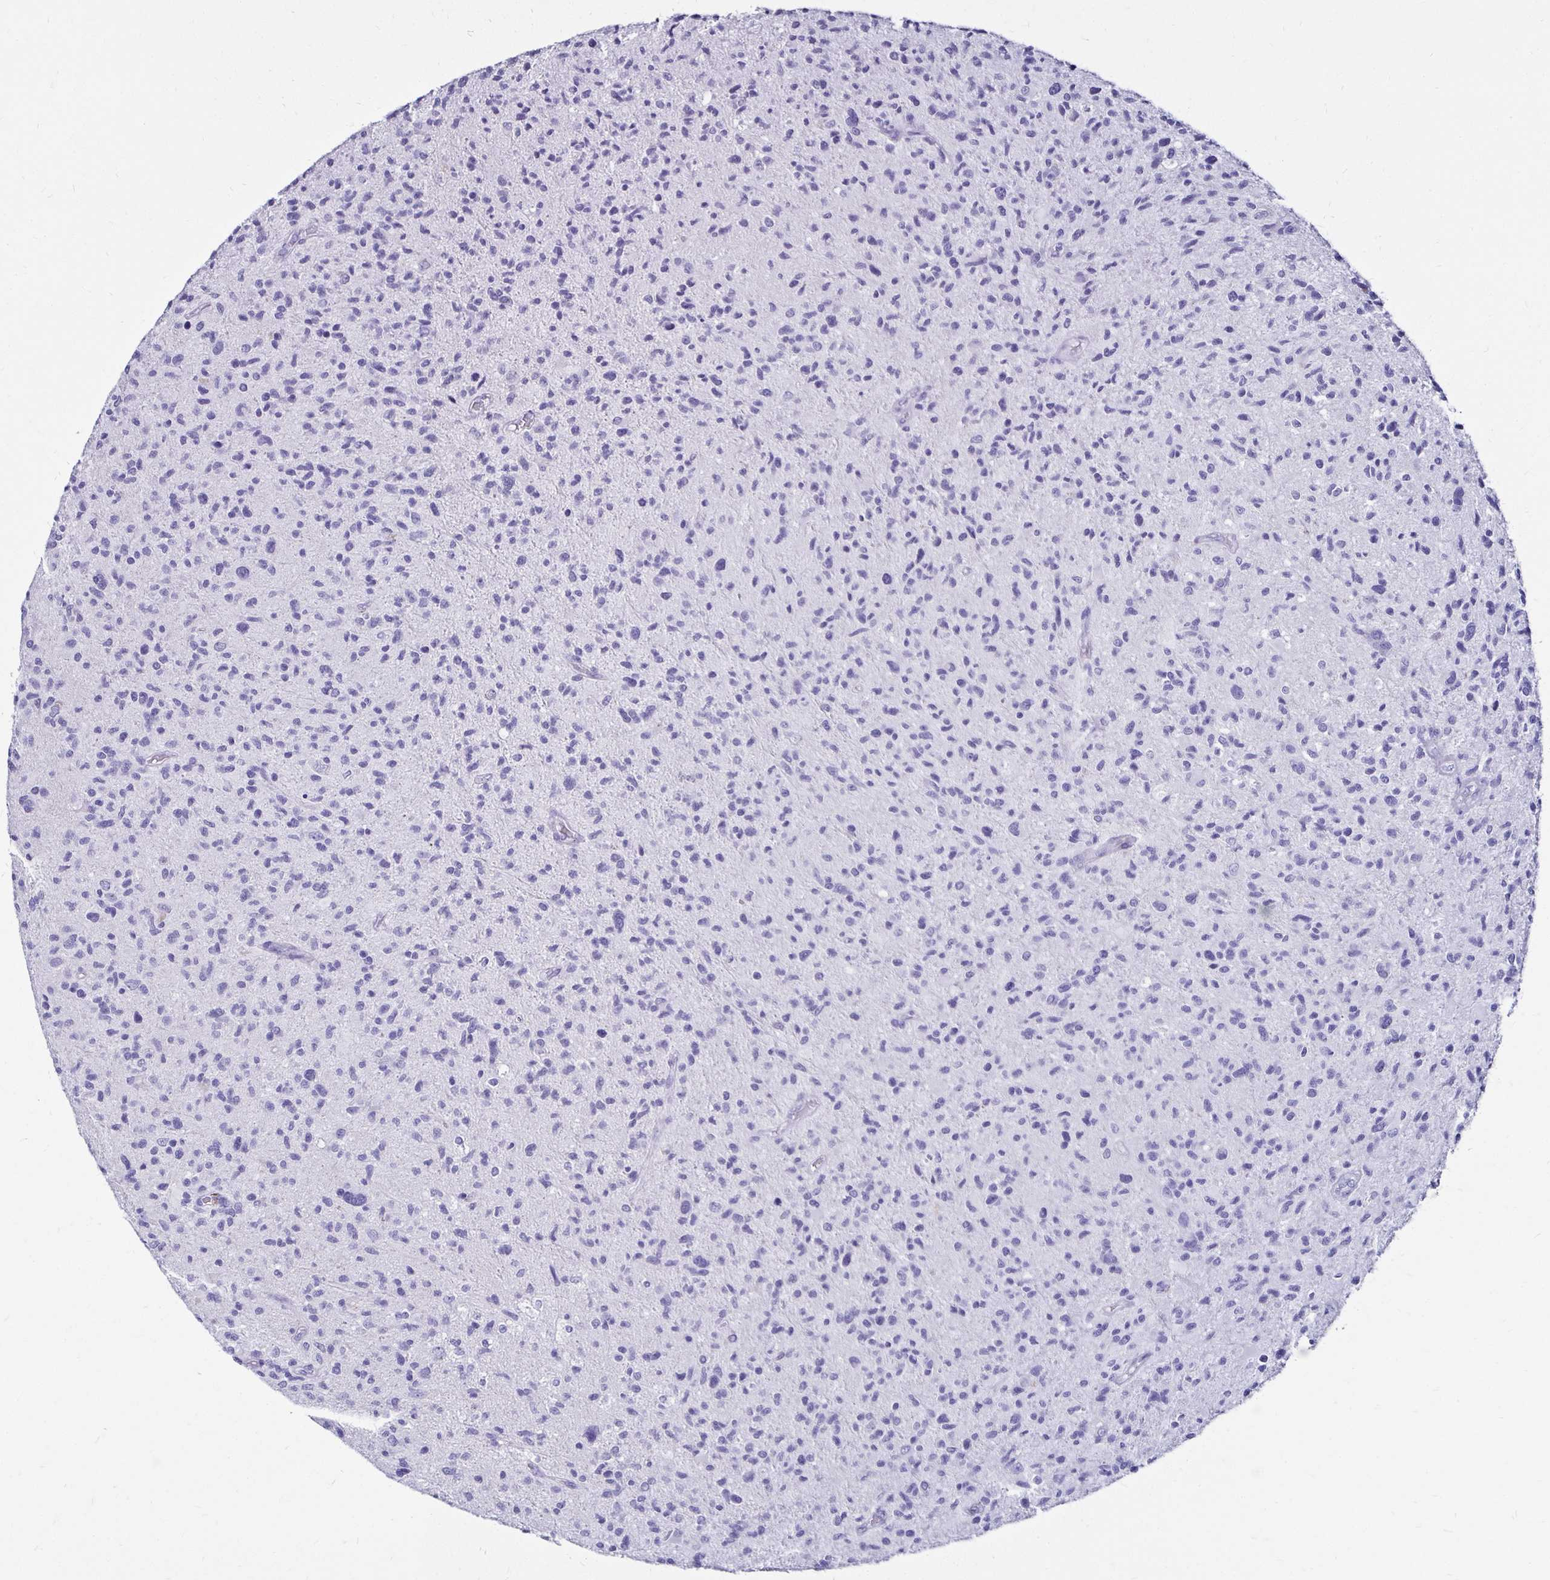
{"staining": {"intensity": "negative", "quantity": "none", "location": "none"}, "tissue": "glioma", "cell_type": "Tumor cells", "image_type": "cancer", "snomed": [{"axis": "morphology", "description": "Glioma, malignant, High grade"}, {"axis": "topography", "description": "Brain"}], "caption": "DAB (3,3'-diaminobenzidine) immunohistochemical staining of malignant glioma (high-grade) reveals no significant positivity in tumor cells.", "gene": "KCNT1", "patient": {"sex": "female", "age": 70}}